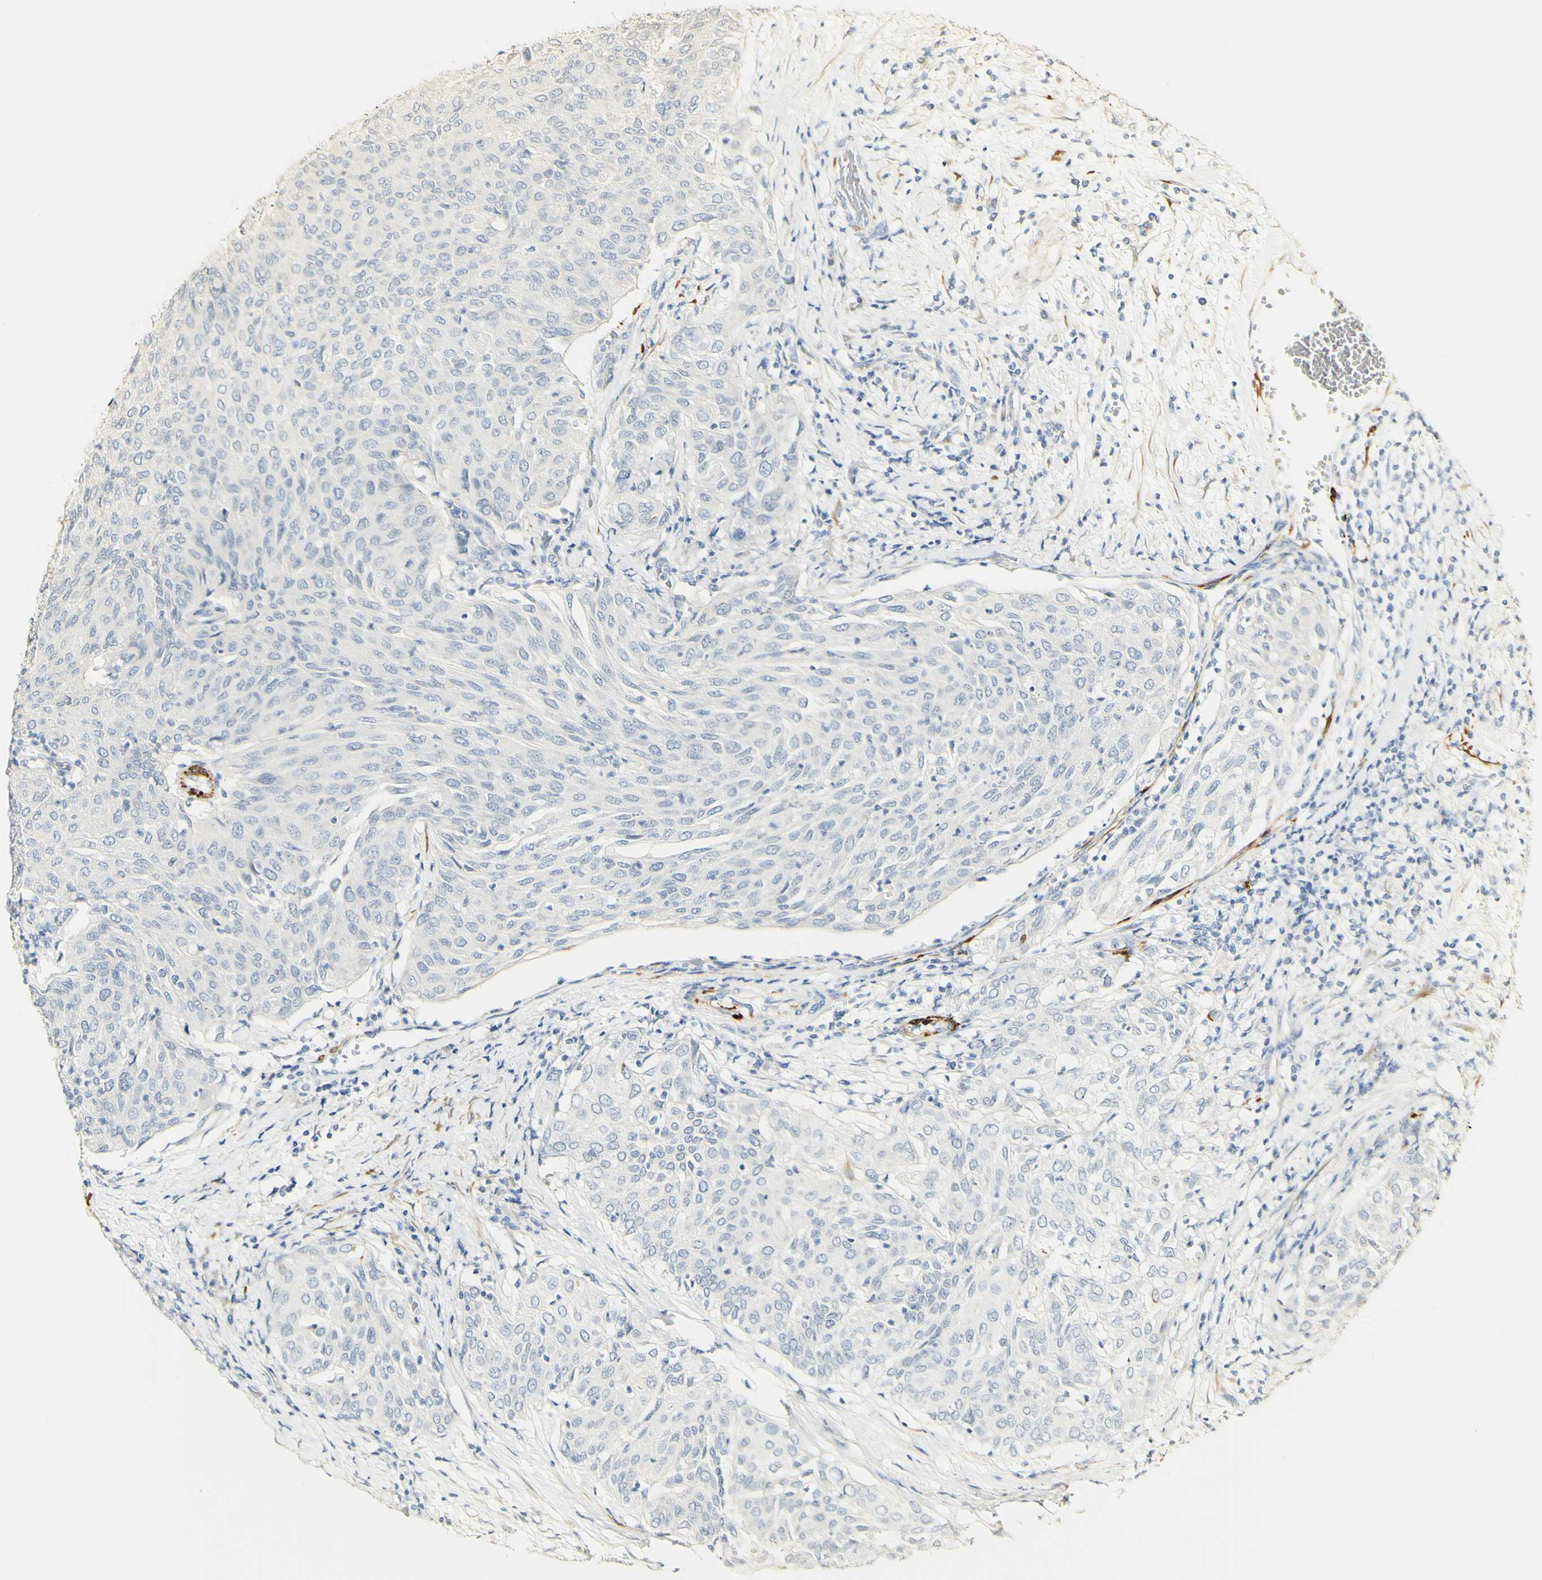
{"staining": {"intensity": "negative", "quantity": "none", "location": "none"}, "tissue": "urothelial cancer", "cell_type": "Tumor cells", "image_type": "cancer", "snomed": [{"axis": "morphology", "description": "Urothelial carcinoma, Low grade"}, {"axis": "topography", "description": "Urinary bladder"}], "caption": "Immunohistochemistry histopathology image of neoplastic tissue: urothelial cancer stained with DAB (3,3'-diaminobenzidine) shows no significant protein positivity in tumor cells.", "gene": "FMO3", "patient": {"sex": "female", "age": 79}}